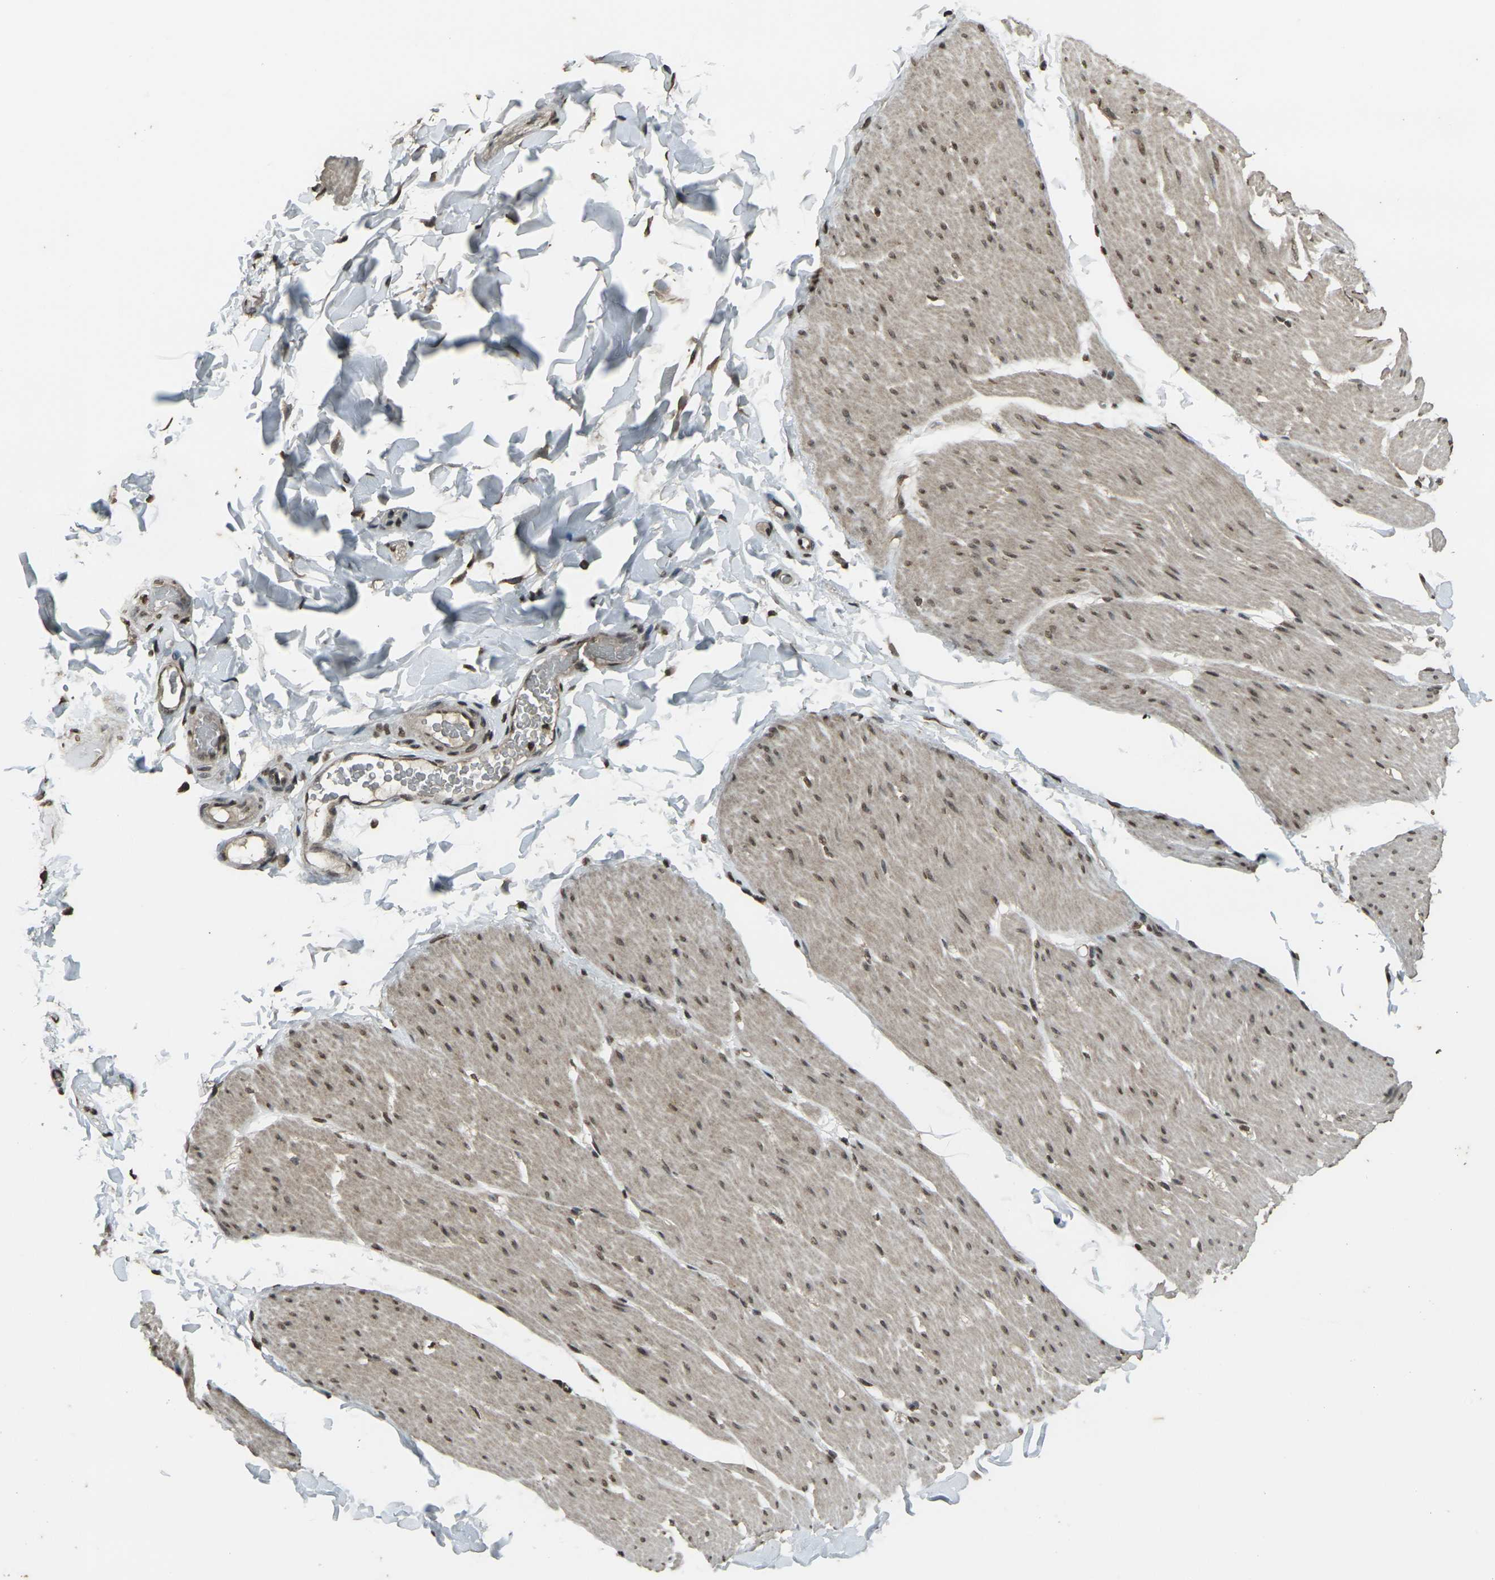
{"staining": {"intensity": "moderate", "quantity": "25%-75%", "location": "cytoplasmic/membranous,nuclear"}, "tissue": "smooth muscle", "cell_type": "Smooth muscle cells", "image_type": "normal", "snomed": [{"axis": "morphology", "description": "Normal tissue, NOS"}, {"axis": "topography", "description": "Smooth muscle"}, {"axis": "topography", "description": "Colon"}], "caption": "Protein expression analysis of benign human smooth muscle reveals moderate cytoplasmic/membranous,nuclear positivity in approximately 25%-75% of smooth muscle cells.", "gene": "PRPF8", "patient": {"sex": "male", "age": 67}}